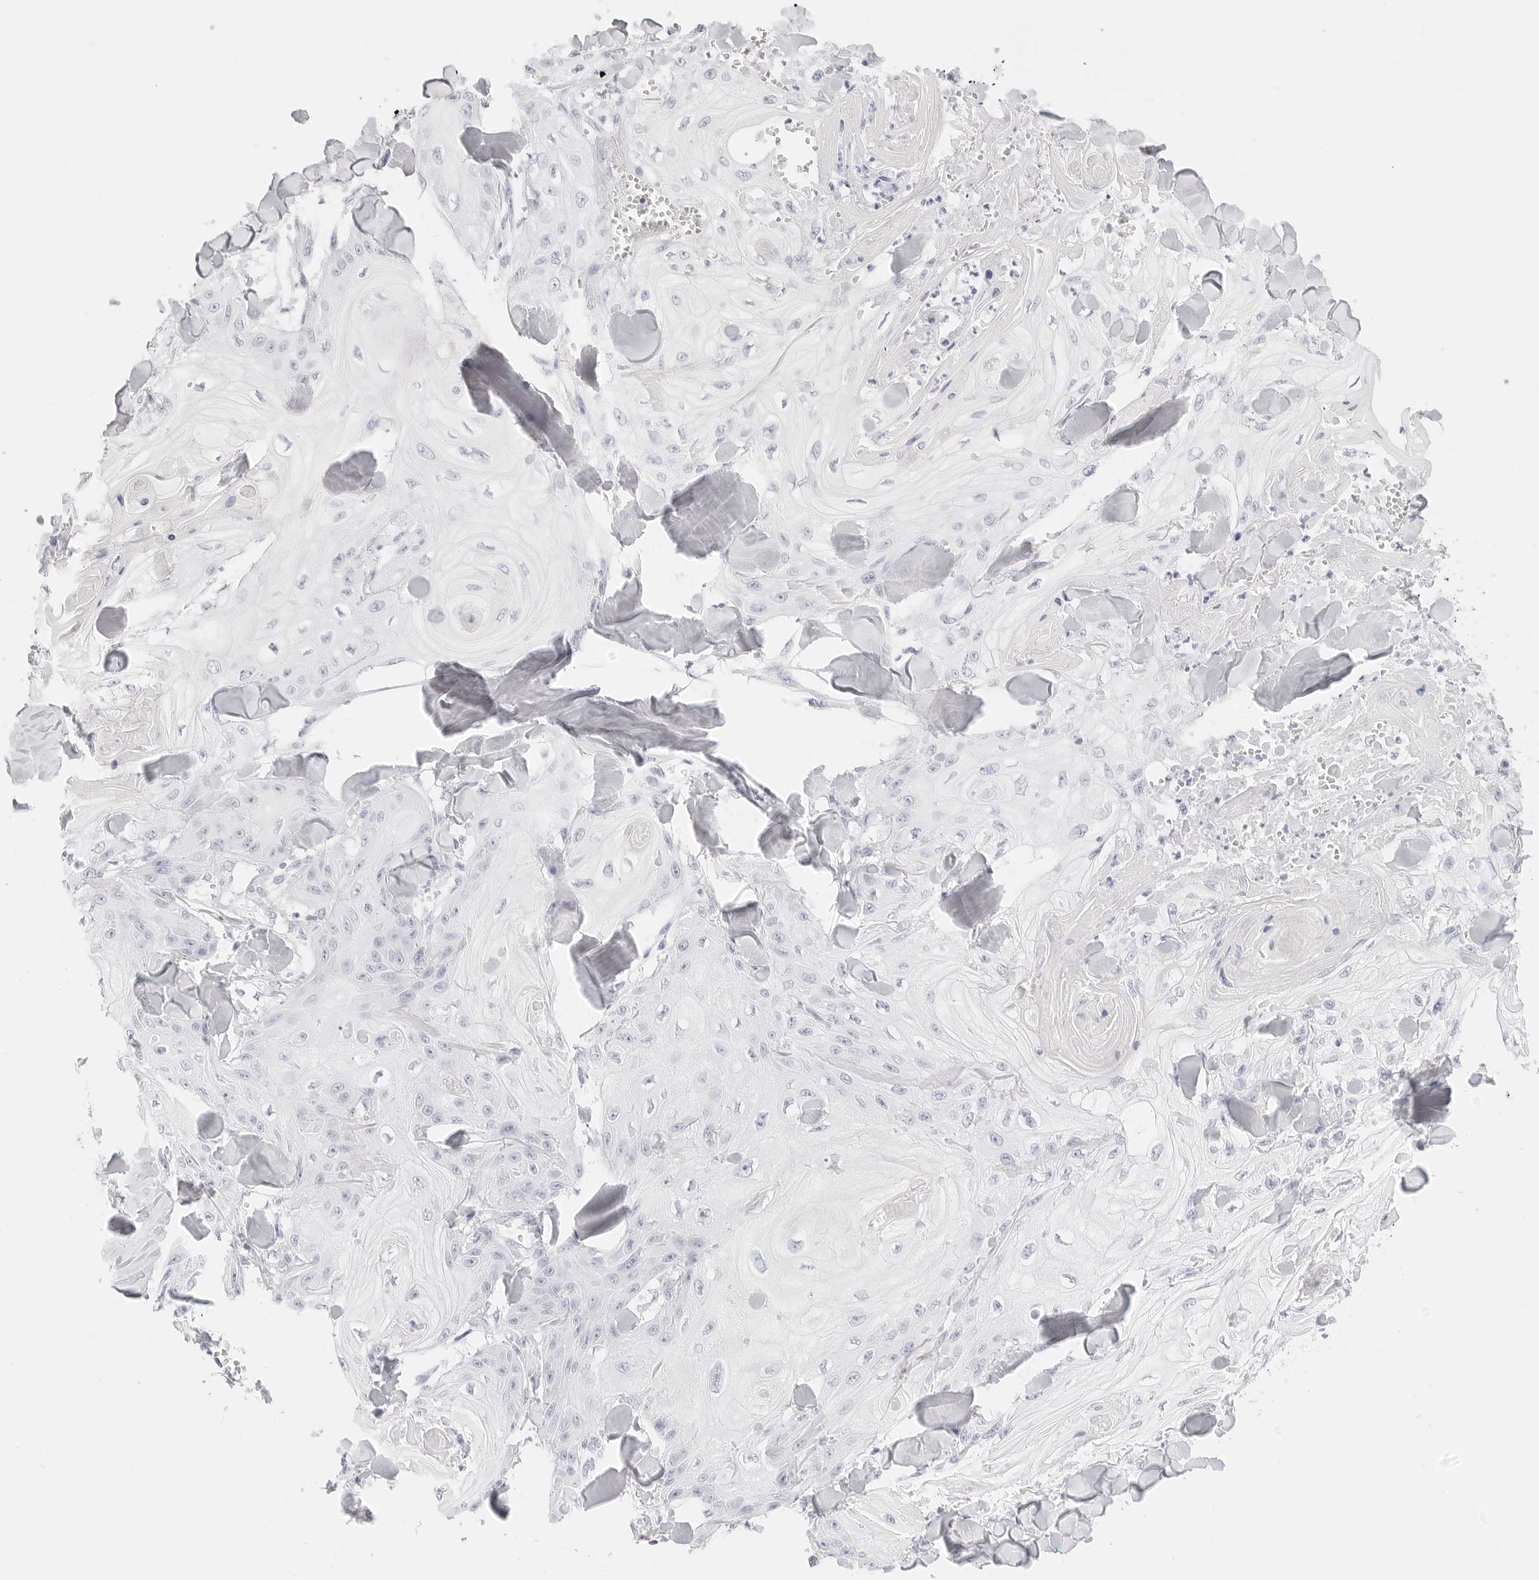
{"staining": {"intensity": "negative", "quantity": "none", "location": "none"}, "tissue": "skin cancer", "cell_type": "Tumor cells", "image_type": "cancer", "snomed": [{"axis": "morphology", "description": "Squamous cell carcinoma, NOS"}, {"axis": "topography", "description": "Skin"}], "caption": "Skin squamous cell carcinoma was stained to show a protein in brown. There is no significant expression in tumor cells.", "gene": "TFF2", "patient": {"sex": "male", "age": 74}}